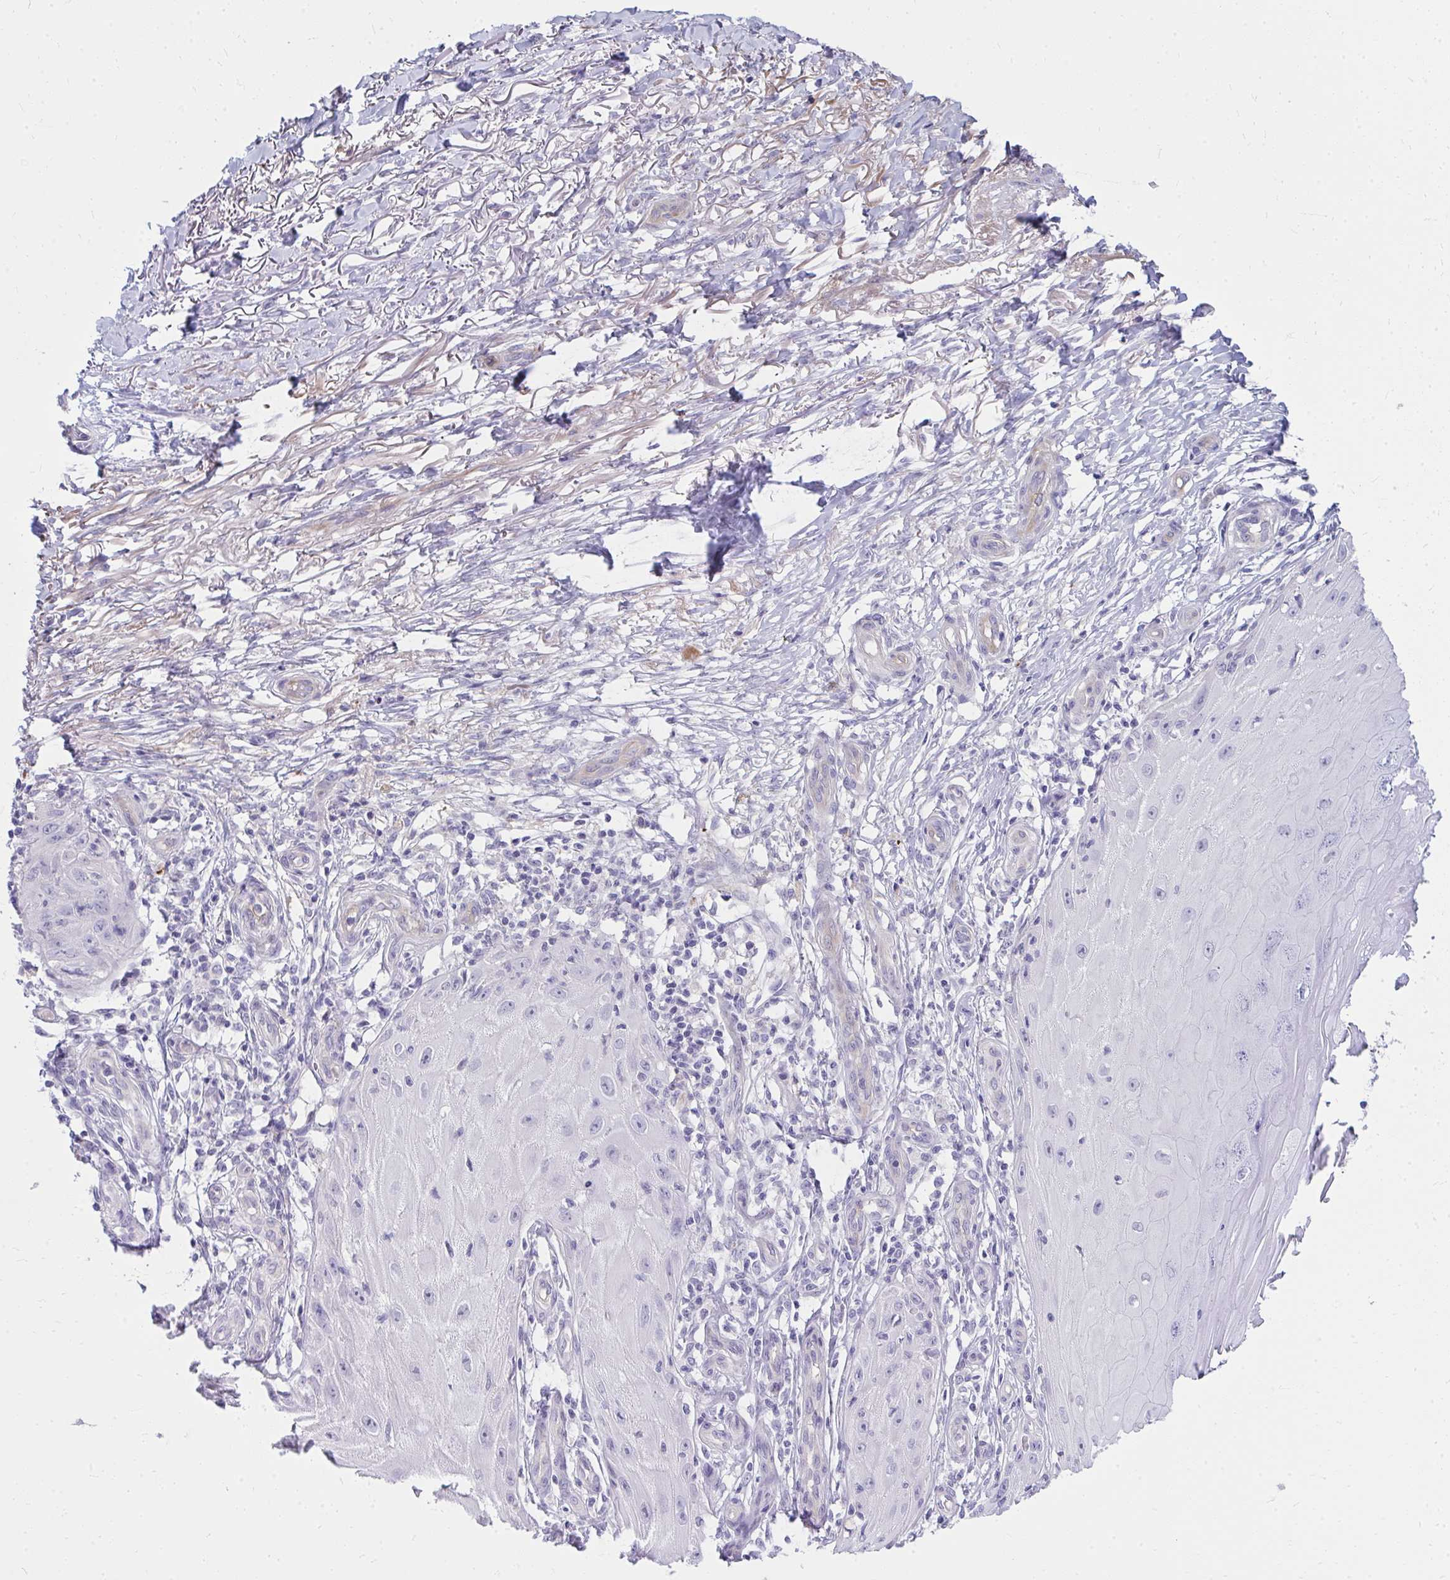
{"staining": {"intensity": "negative", "quantity": "none", "location": "none"}, "tissue": "skin cancer", "cell_type": "Tumor cells", "image_type": "cancer", "snomed": [{"axis": "morphology", "description": "Squamous cell carcinoma, NOS"}, {"axis": "topography", "description": "Skin"}], "caption": "Protein analysis of skin cancer (squamous cell carcinoma) displays no significant positivity in tumor cells.", "gene": "LRRC36", "patient": {"sex": "female", "age": 77}}